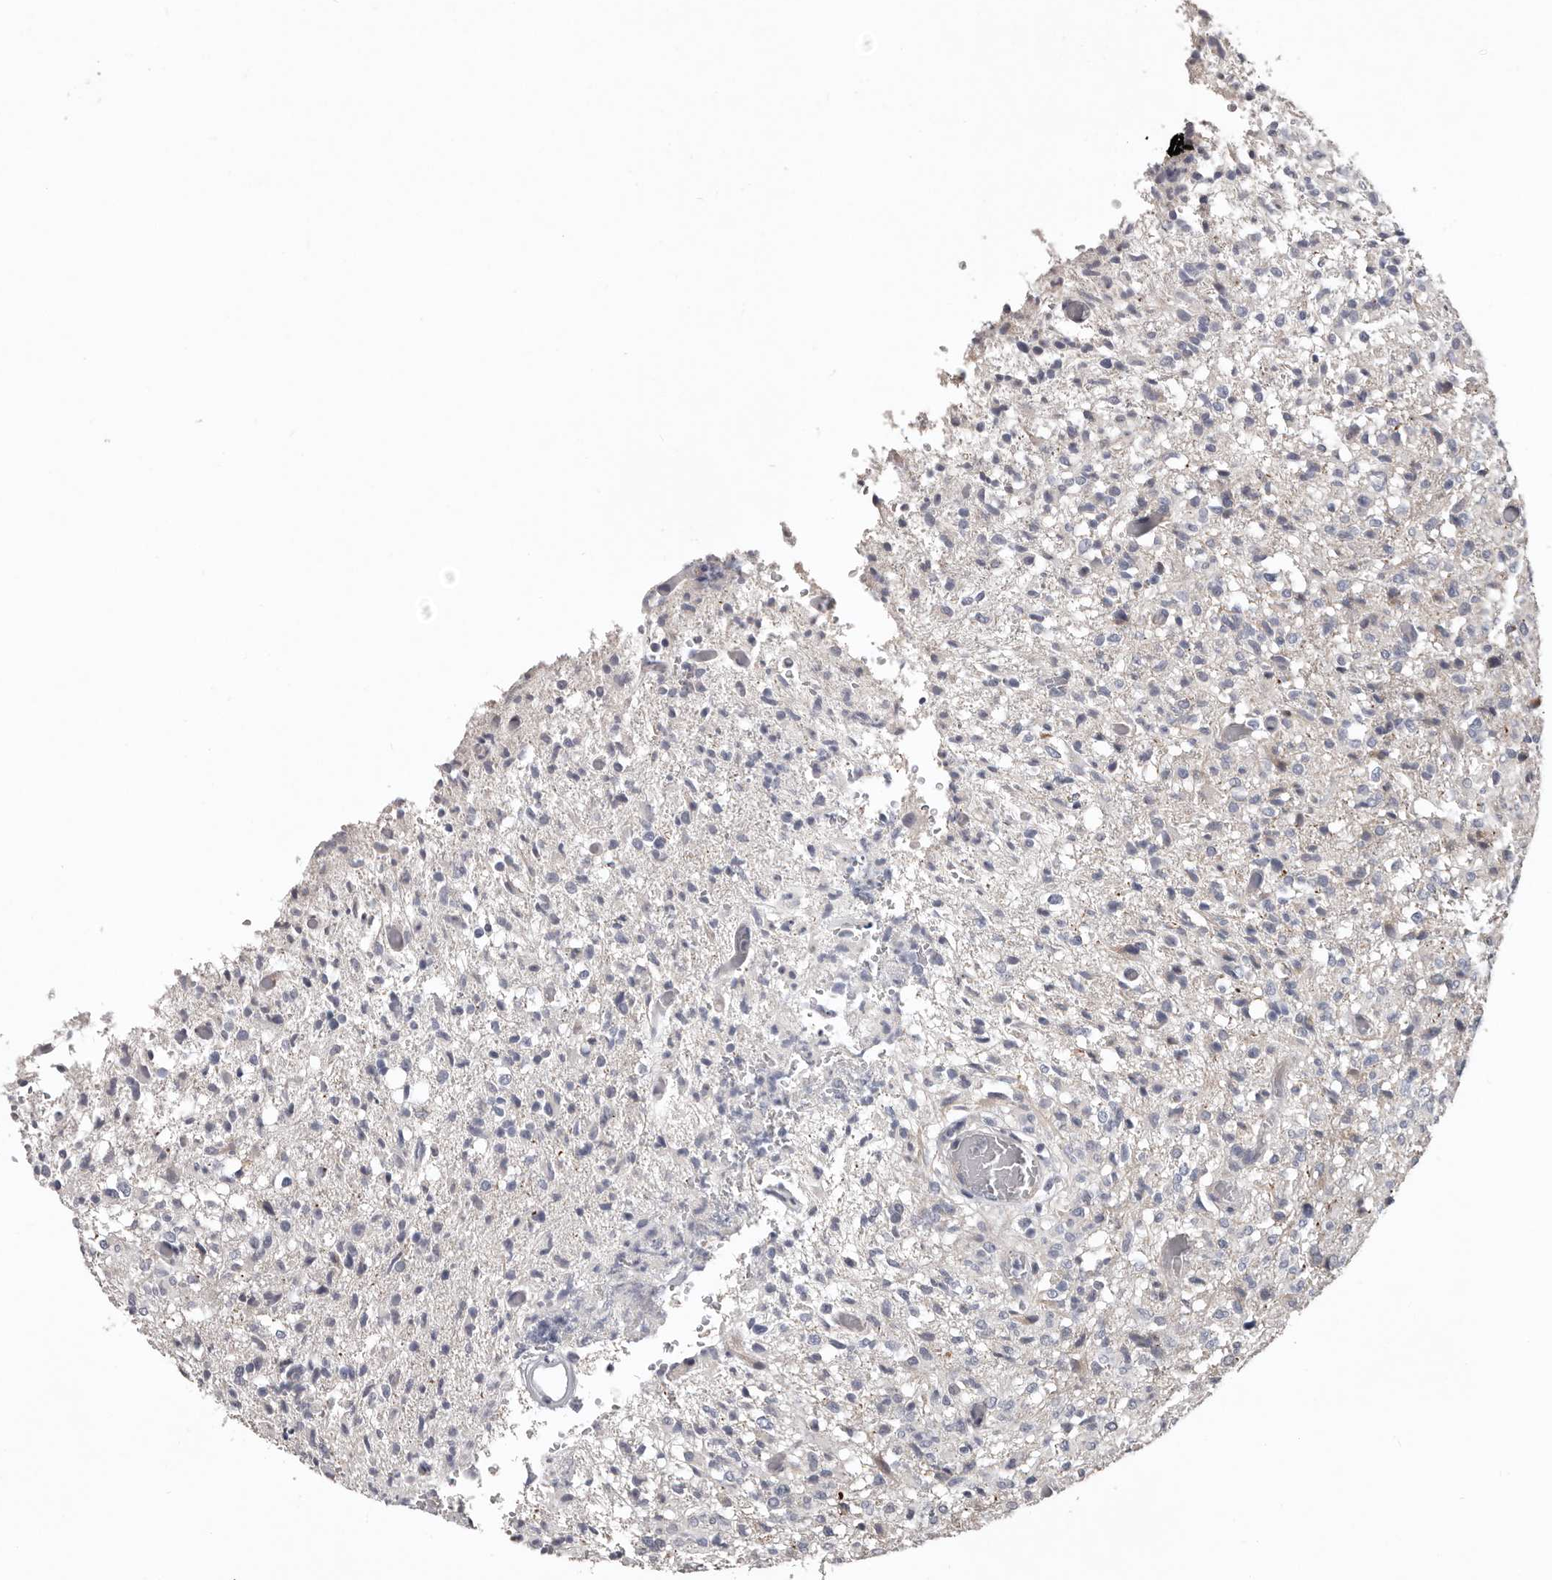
{"staining": {"intensity": "negative", "quantity": "none", "location": "none"}, "tissue": "glioma", "cell_type": "Tumor cells", "image_type": "cancer", "snomed": [{"axis": "morphology", "description": "Glioma, malignant, High grade"}, {"axis": "topography", "description": "Brain"}], "caption": "High magnification brightfield microscopy of malignant glioma (high-grade) stained with DAB (3,3'-diaminobenzidine) (brown) and counterstained with hematoxylin (blue): tumor cells show no significant staining.", "gene": "RNF217", "patient": {"sex": "female", "age": 57}}